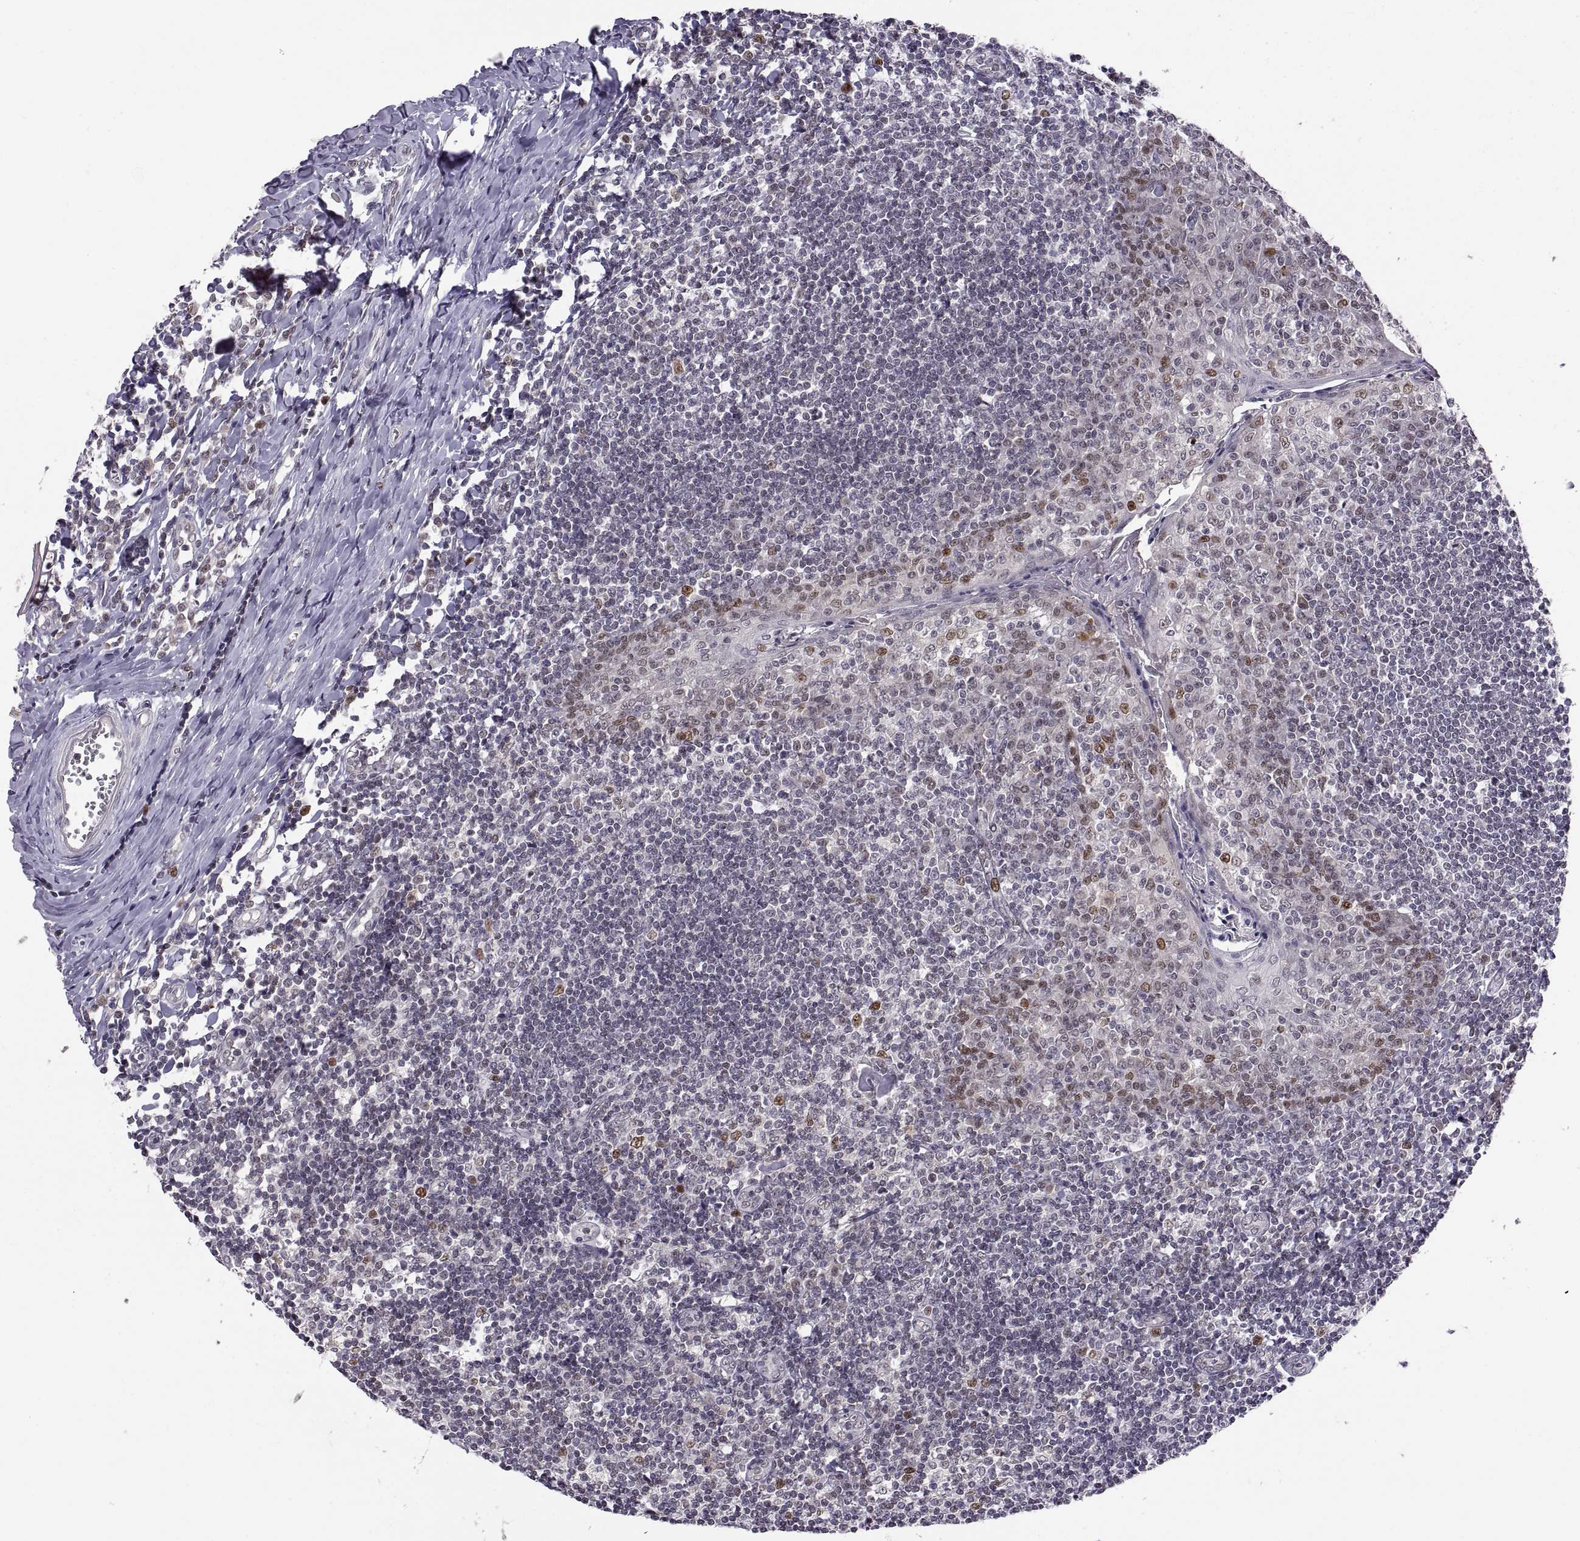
{"staining": {"intensity": "moderate", "quantity": "<25%", "location": "nuclear"}, "tissue": "tonsil", "cell_type": "Germinal center cells", "image_type": "normal", "snomed": [{"axis": "morphology", "description": "Normal tissue, NOS"}, {"axis": "topography", "description": "Tonsil"}], "caption": "Human tonsil stained with a brown dye demonstrates moderate nuclear positive staining in approximately <25% of germinal center cells.", "gene": "CHFR", "patient": {"sex": "female", "age": 12}}